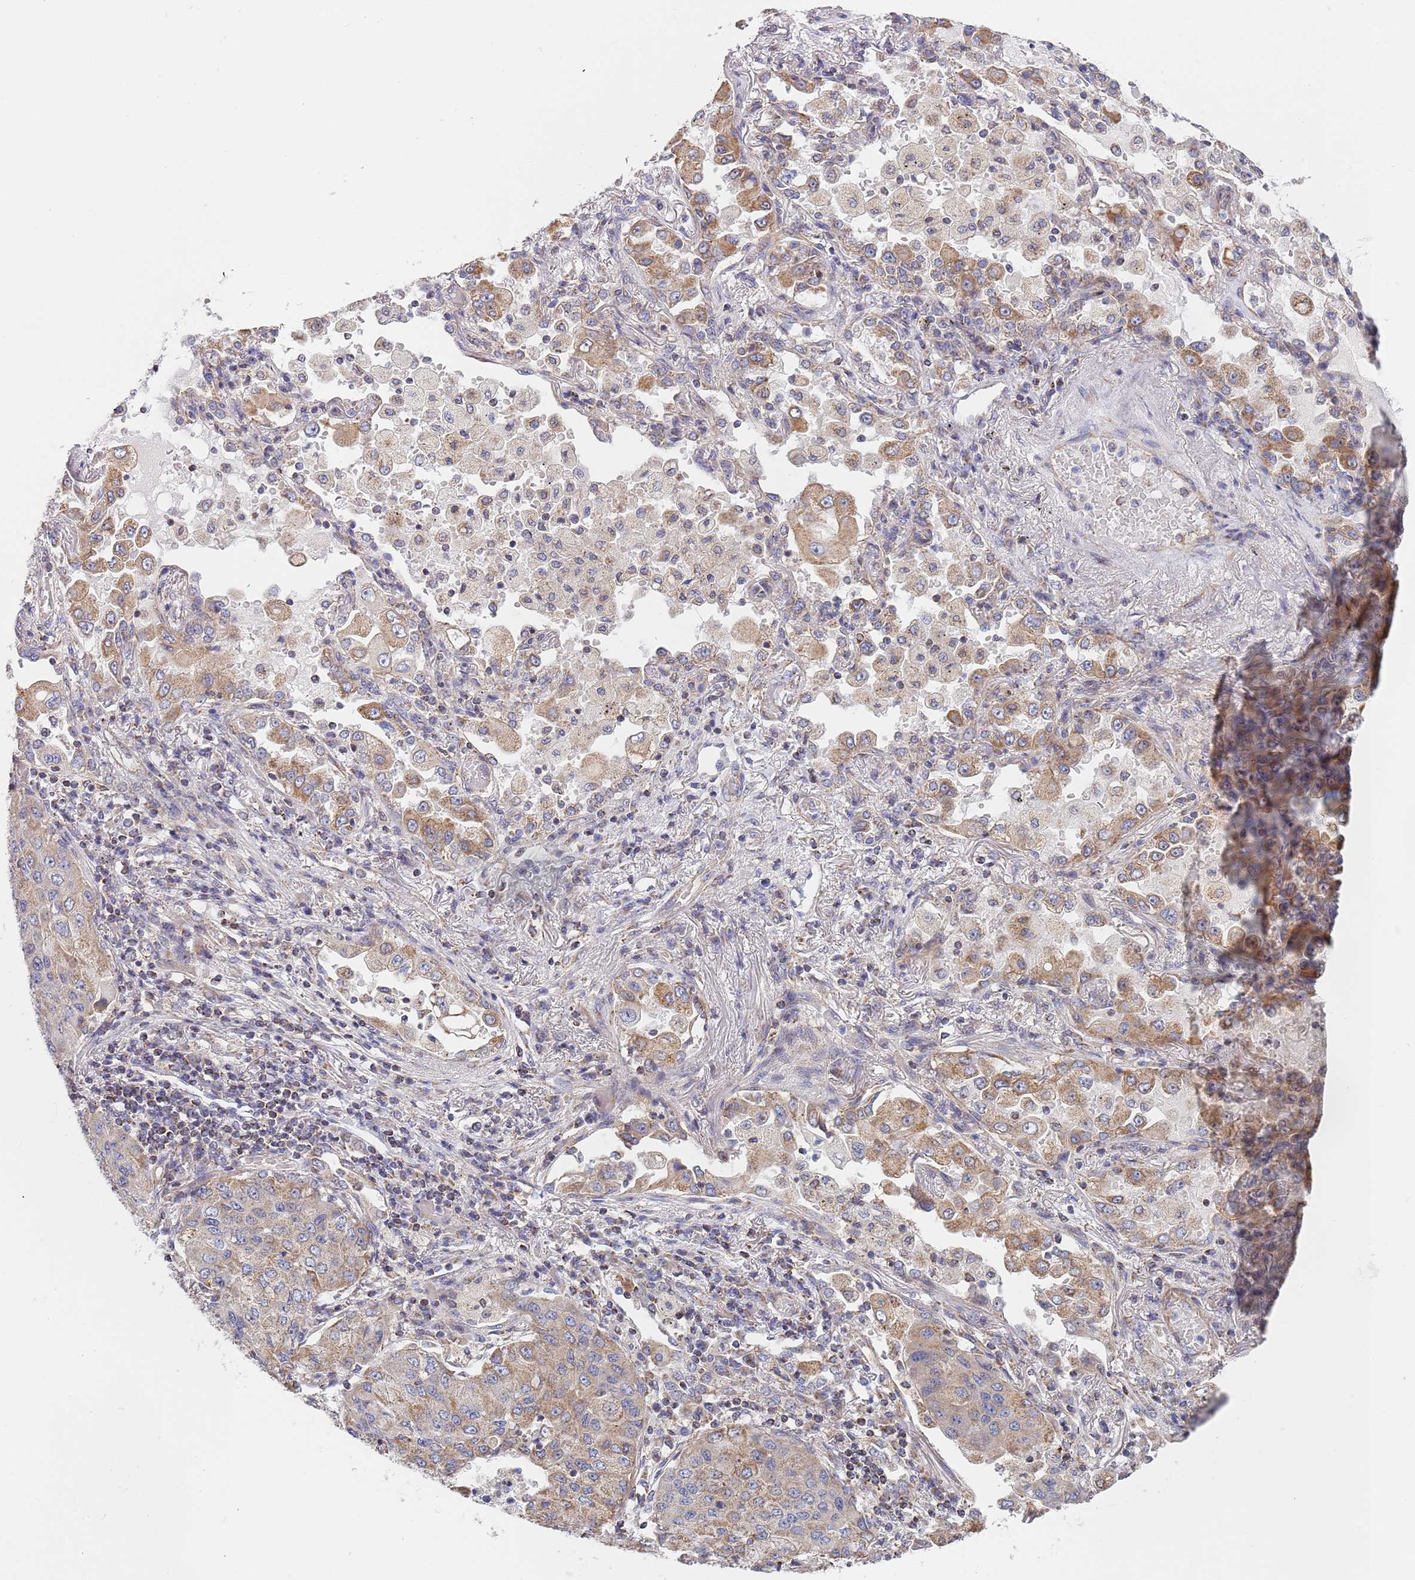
{"staining": {"intensity": "moderate", "quantity": ">75%", "location": "cytoplasmic/membranous"}, "tissue": "lung cancer", "cell_type": "Tumor cells", "image_type": "cancer", "snomed": [{"axis": "morphology", "description": "Squamous cell carcinoma, NOS"}, {"axis": "topography", "description": "Lung"}], "caption": "Immunohistochemistry (IHC) (DAB) staining of human lung squamous cell carcinoma exhibits moderate cytoplasmic/membranous protein expression in about >75% of tumor cells. (DAB (3,3'-diaminobenzidine) = brown stain, brightfield microscopy at high magnification).", "gene": "PWWP3A", "patient": {"sex": "male", "age": 74}}